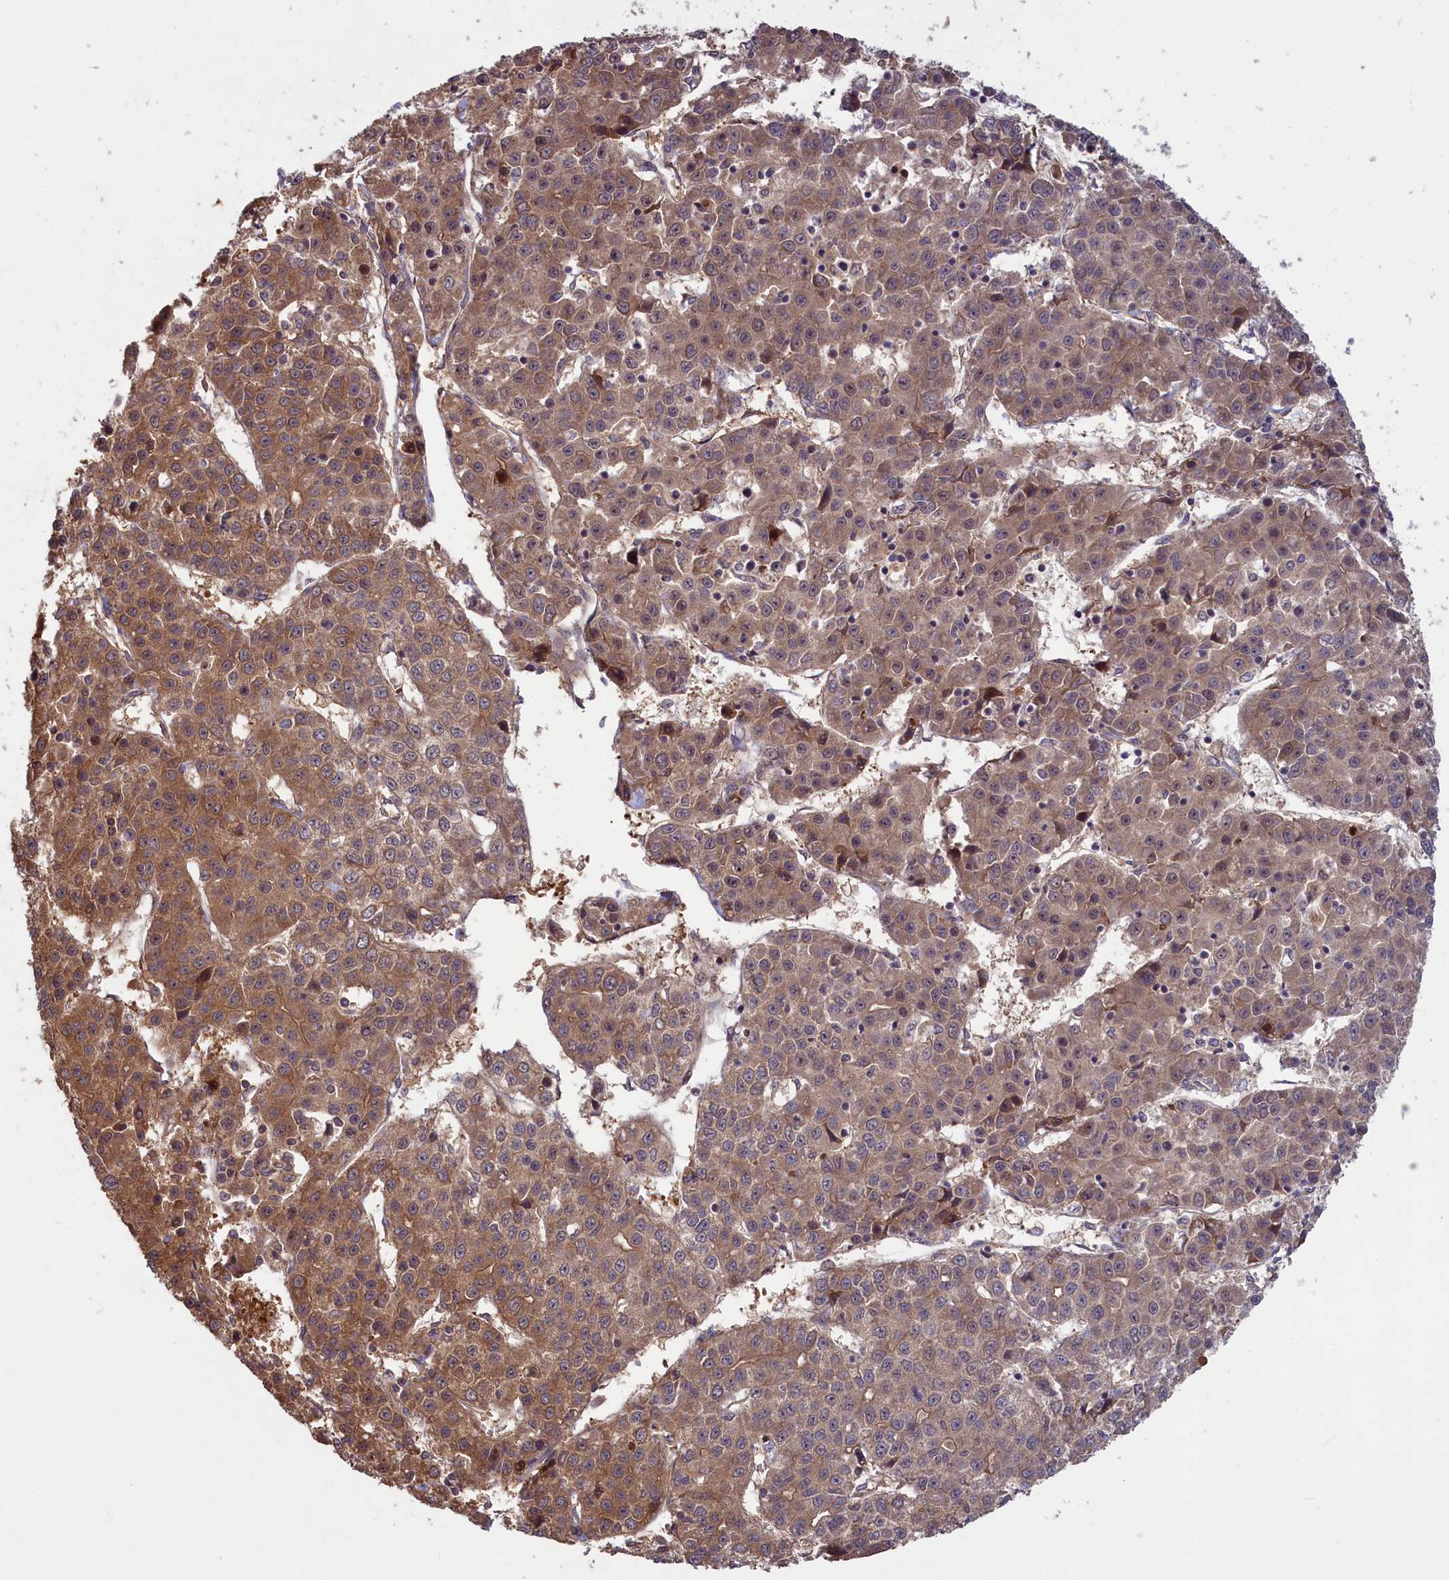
{"staining": {"intensity": "moderate", "quantity": ">75%", "location": "cytoplasmic/membranous"}, "tissue": "liver cancer", "cell_type": "Tumor cells", "image_type": "cancer", "snomed": [{"axis": "morphology", "description": "Carcinoma, Hepatocellular, NOS"}, {"axis": "topography", "description": "Liver"}], "caption": "DAB immunohistochemical staining of human liver cancer shows moderate cytoplasmic/membranous protein expression in about >75% of tumor cells.", "gene": "CIAO2B", "patient": {"sex": "female", "age": 53}}